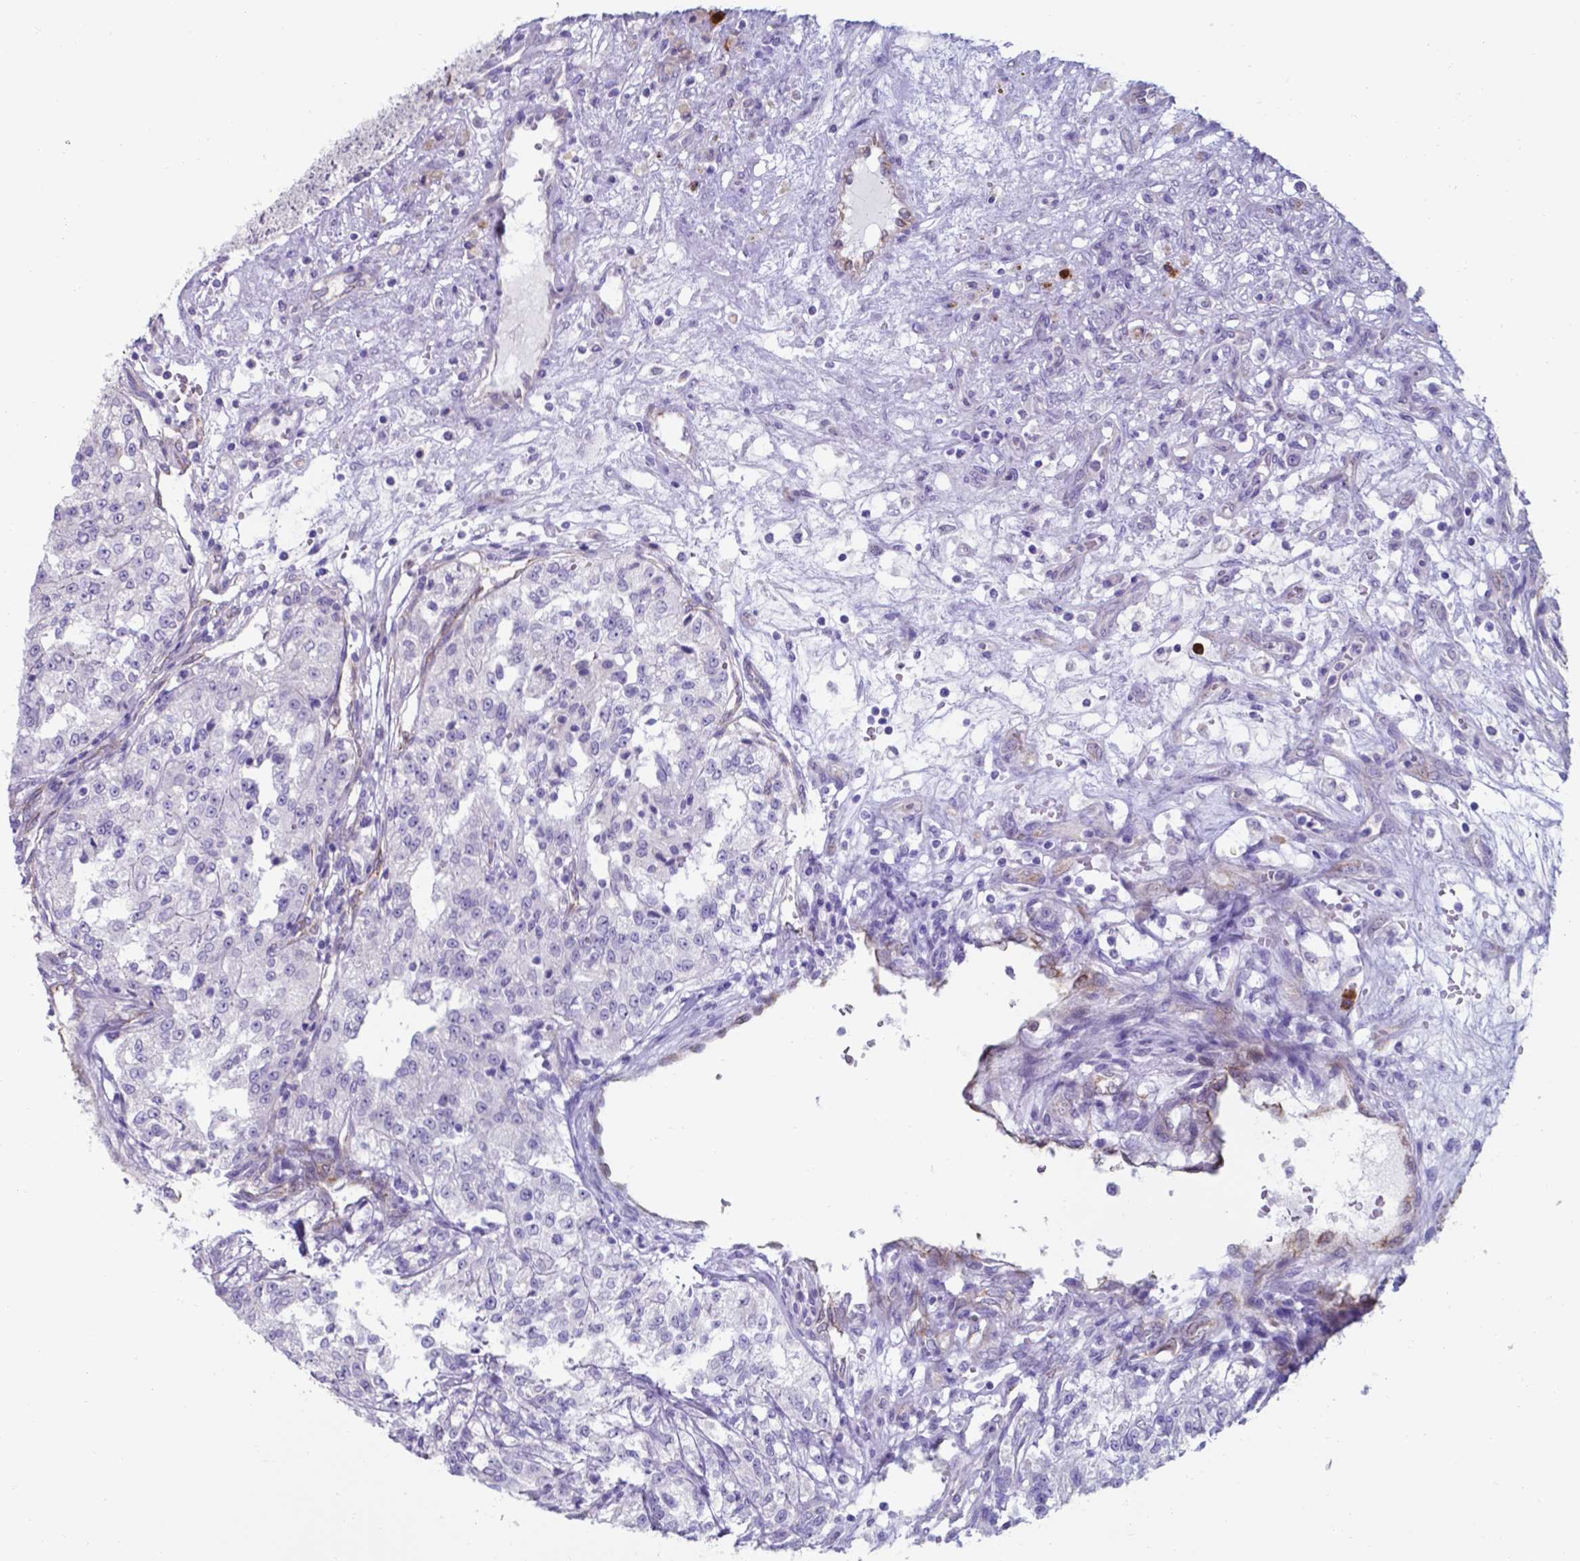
{"staining": {"intensity": "negative", "quantity": "none", "location": "none"}, "tissue": "renal cancer", "cell_type": "Tumor cells", "image_type": "cancer", "snomed": [{"axis": "morphology", "description": "Adenocarcinoma, NOS"}, {"axis": "topography", "description": "Kidney"}], "caption": "DAB immunohistochemical staining of human renal cancer (adenocarcinoma) demonstrates no significant expression in tumor cells. (DAB immunohistochemistry with hematoxylin counter stain).", "gene": "UBE2J1", "patient": {"sex": "female", "age": 63}}